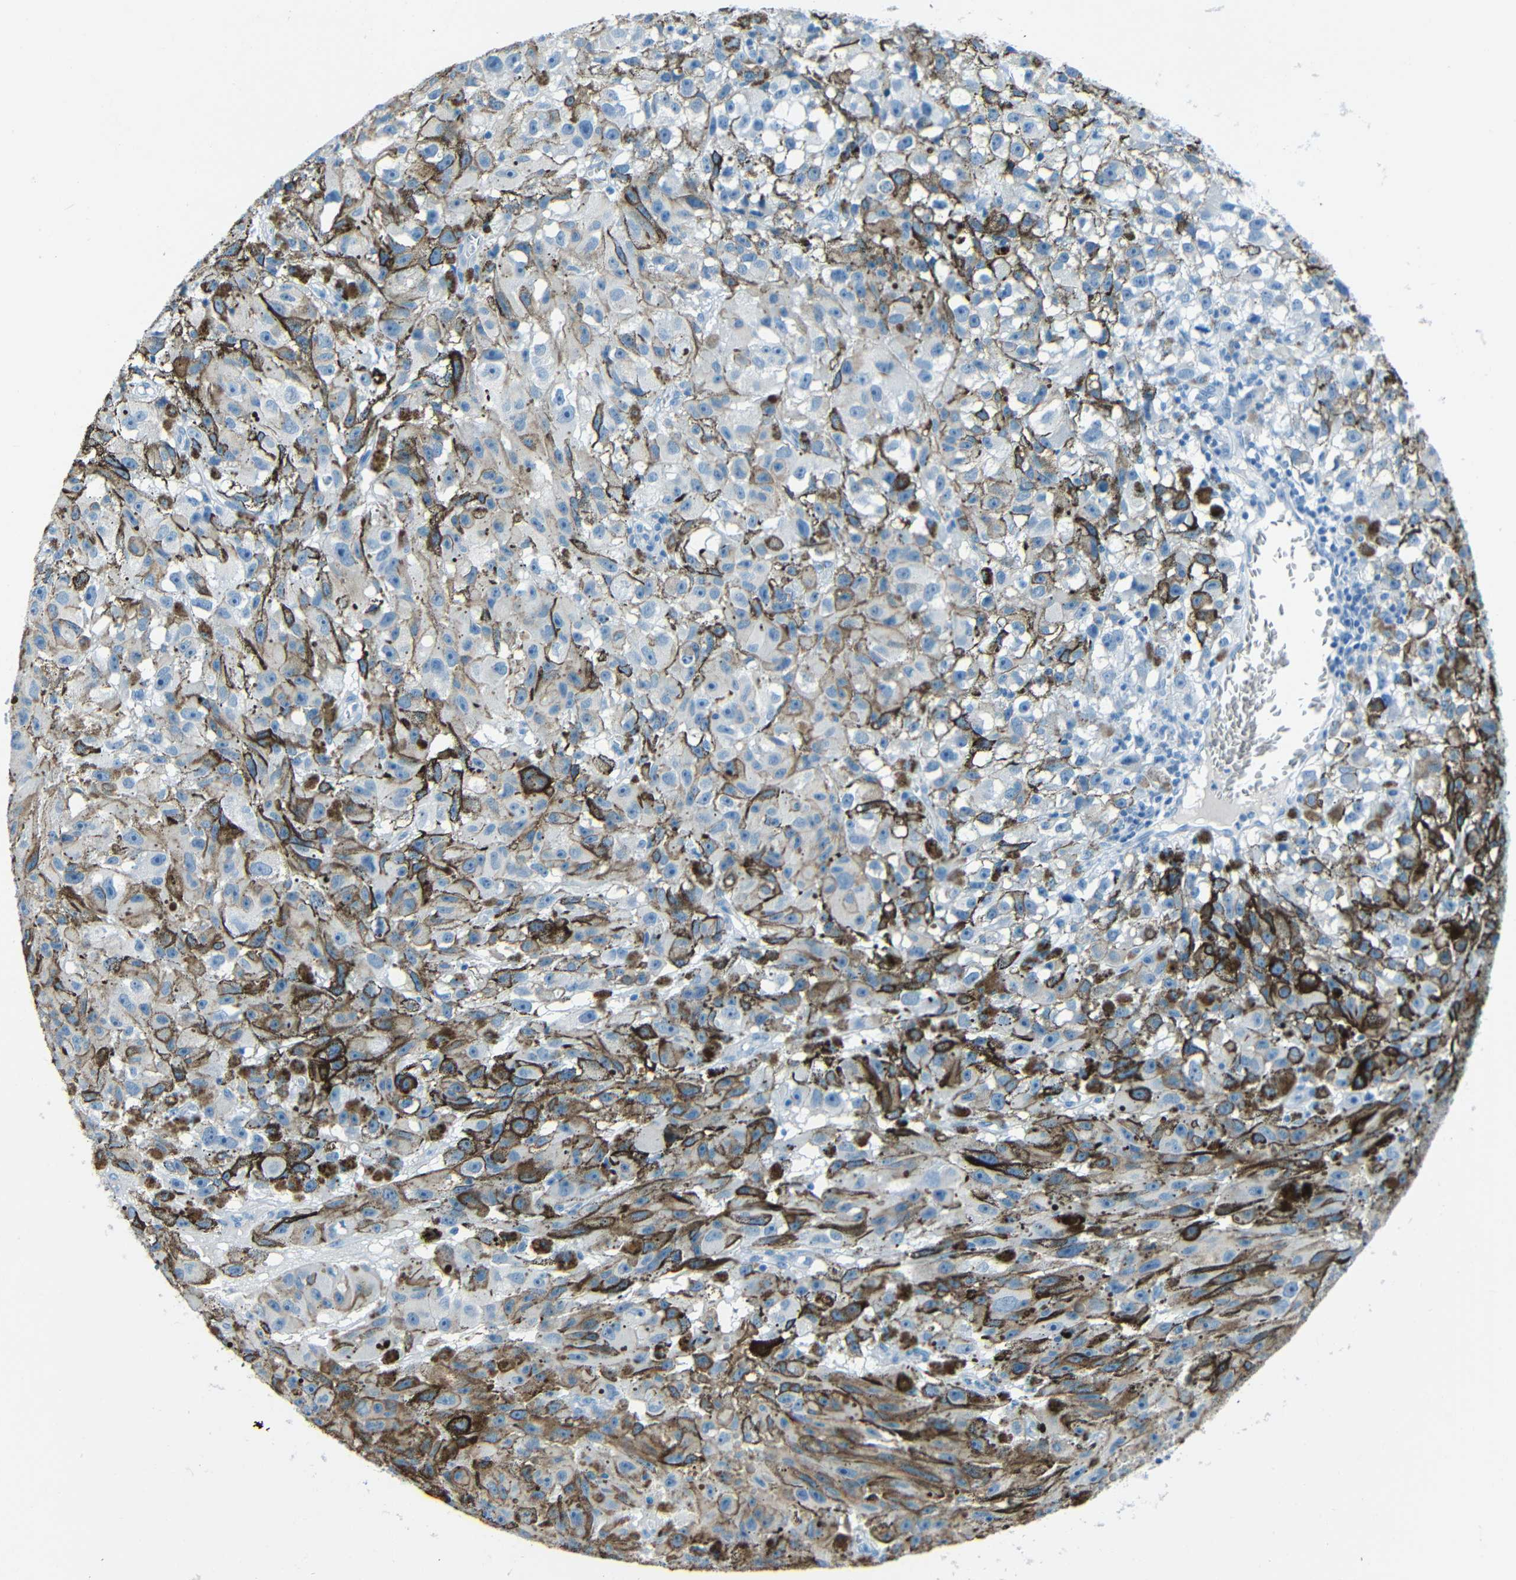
{"staining": {"intensity": "negative", "quantity": "none", "location": "none"}, "tissue": "melanoma", "cell_type": "Tumor cells", "image_type": "cancer", "snomed": [{"axis": "morphology", "description": "Malignant melanoma, NOS"}, {"axis": "topography", "description": "Skin"}], "caption": "This photomicrograph is of melanoma stained with IHC to label a protein in brown with the nuclei are counter-stained blue. There is no positivity in tumor cells.", "gene": "FBN2", "patient": {"sex": "female", "age": 104}}